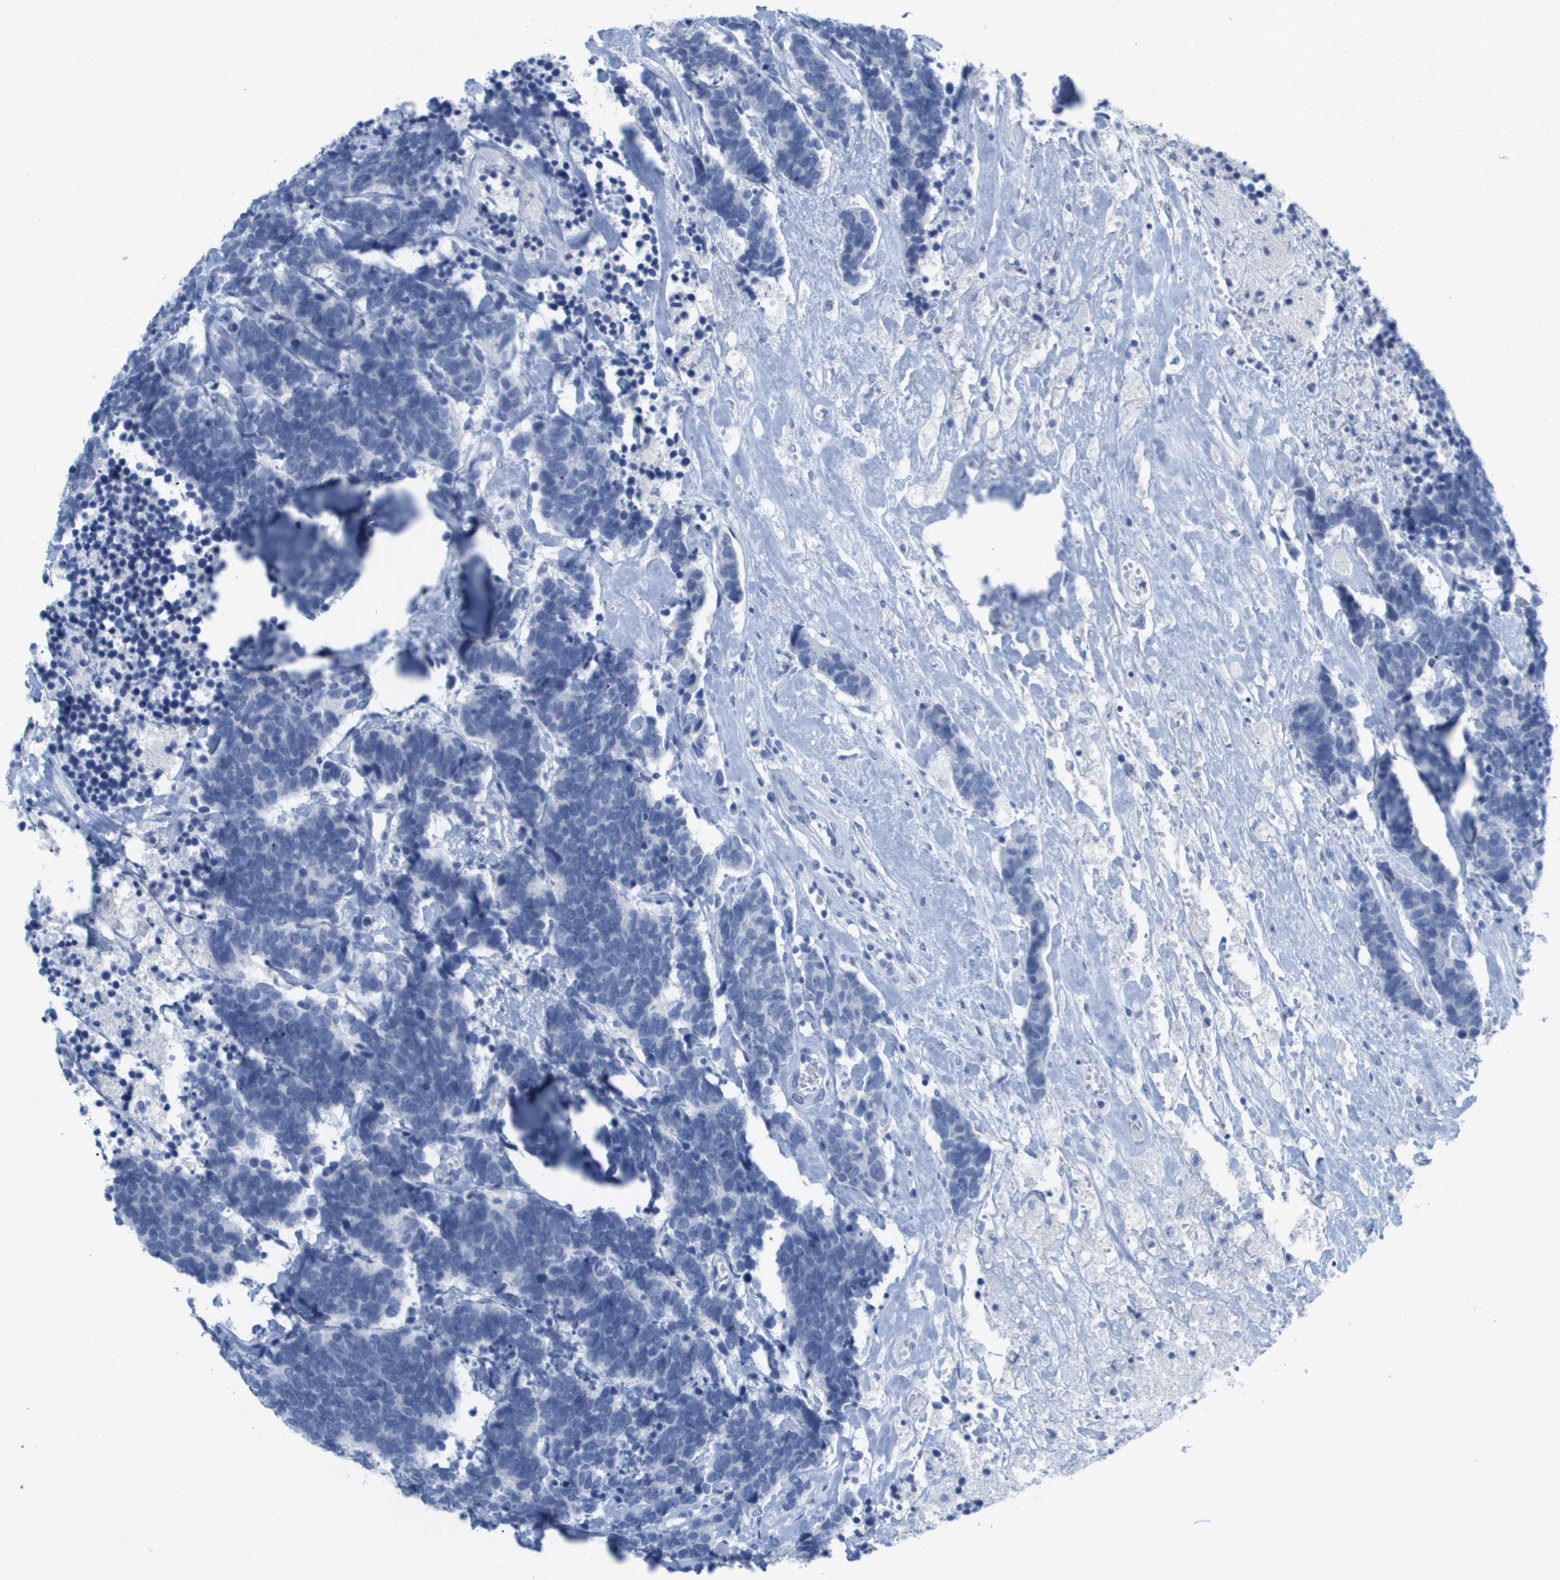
{"staining": {"intensity": "negative", "quantity": "none", "location": "none"}, "tissue": "carcinoid", "cell_type": "Tumor cells", "image_type": "cancer", "snomed": [{"axis": "morphology", "description": "Carcinoma, NOS"}, {"axis": "morphology", "description": "Carcinoid, malignant, NOS"}, {"axis": "topography", "description": "Urinary bladder"}], "caption": "IHC image of carcinoid stained for a protein (brown), which demonstrates no positivity in tumor cells.", "gene": "GPR18", "patient": {"sex": "male", "age": 57}}